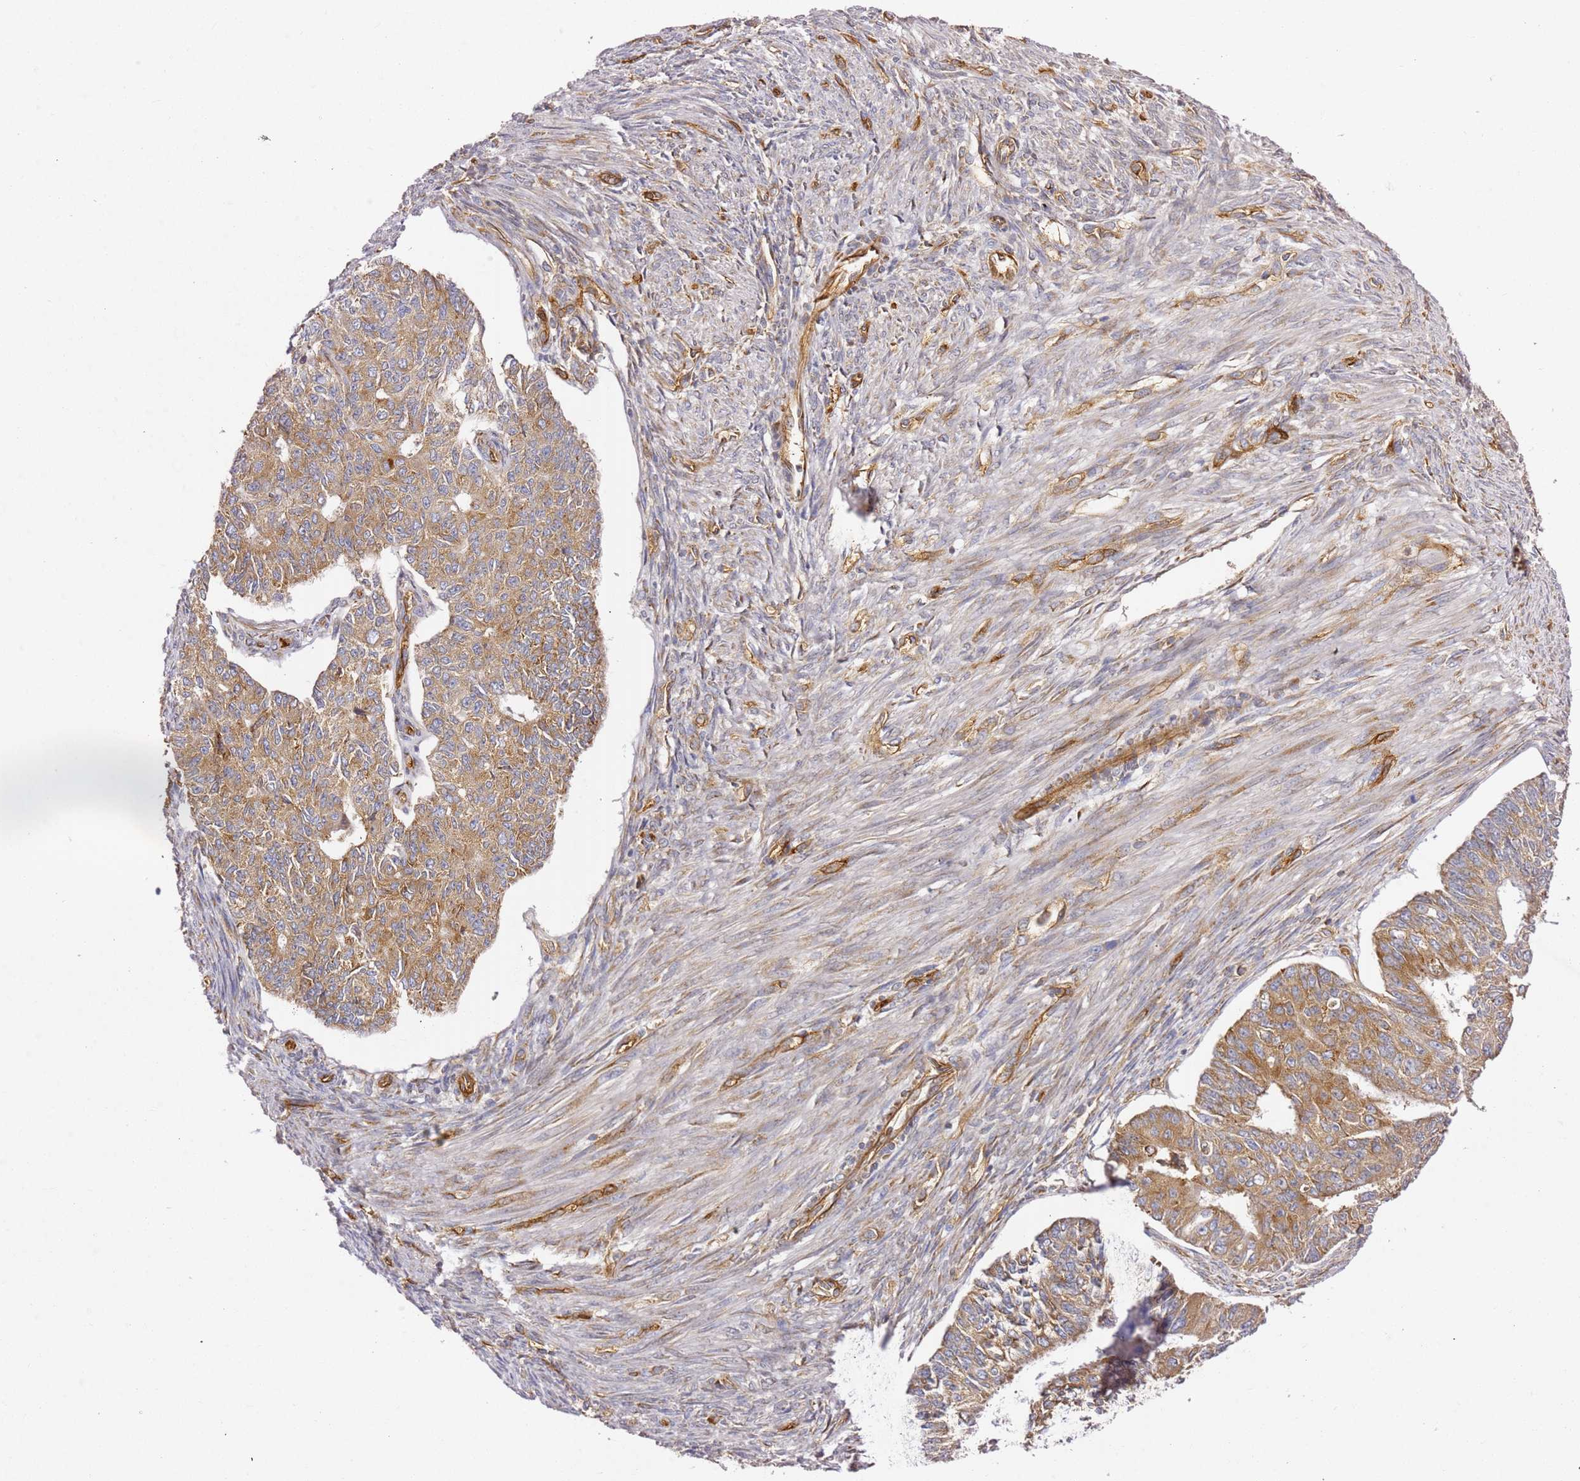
{"staining": {"intensity": "moderate", "quantity": ">75%", "location": "cytoplasmic/membranous"}, "tissue": "endometrial cancer", "cell_type": "Tumor cells", "image_type": "cancer", "snomed": [{"axis": "morphology", "description": "Adenocarcinoma, NOS"}, {"axis": "topography", "description": "Endometrium"}], "caption": "Brown immunohistochemical staining in human endometrial cancer (adenocarcinoma) demonstrates moderate cytoplasmic/membranous expression in approximately >75% of tumor cells.", "gene": "KIF7", "patient": {"sex": "female", "age": 32}}